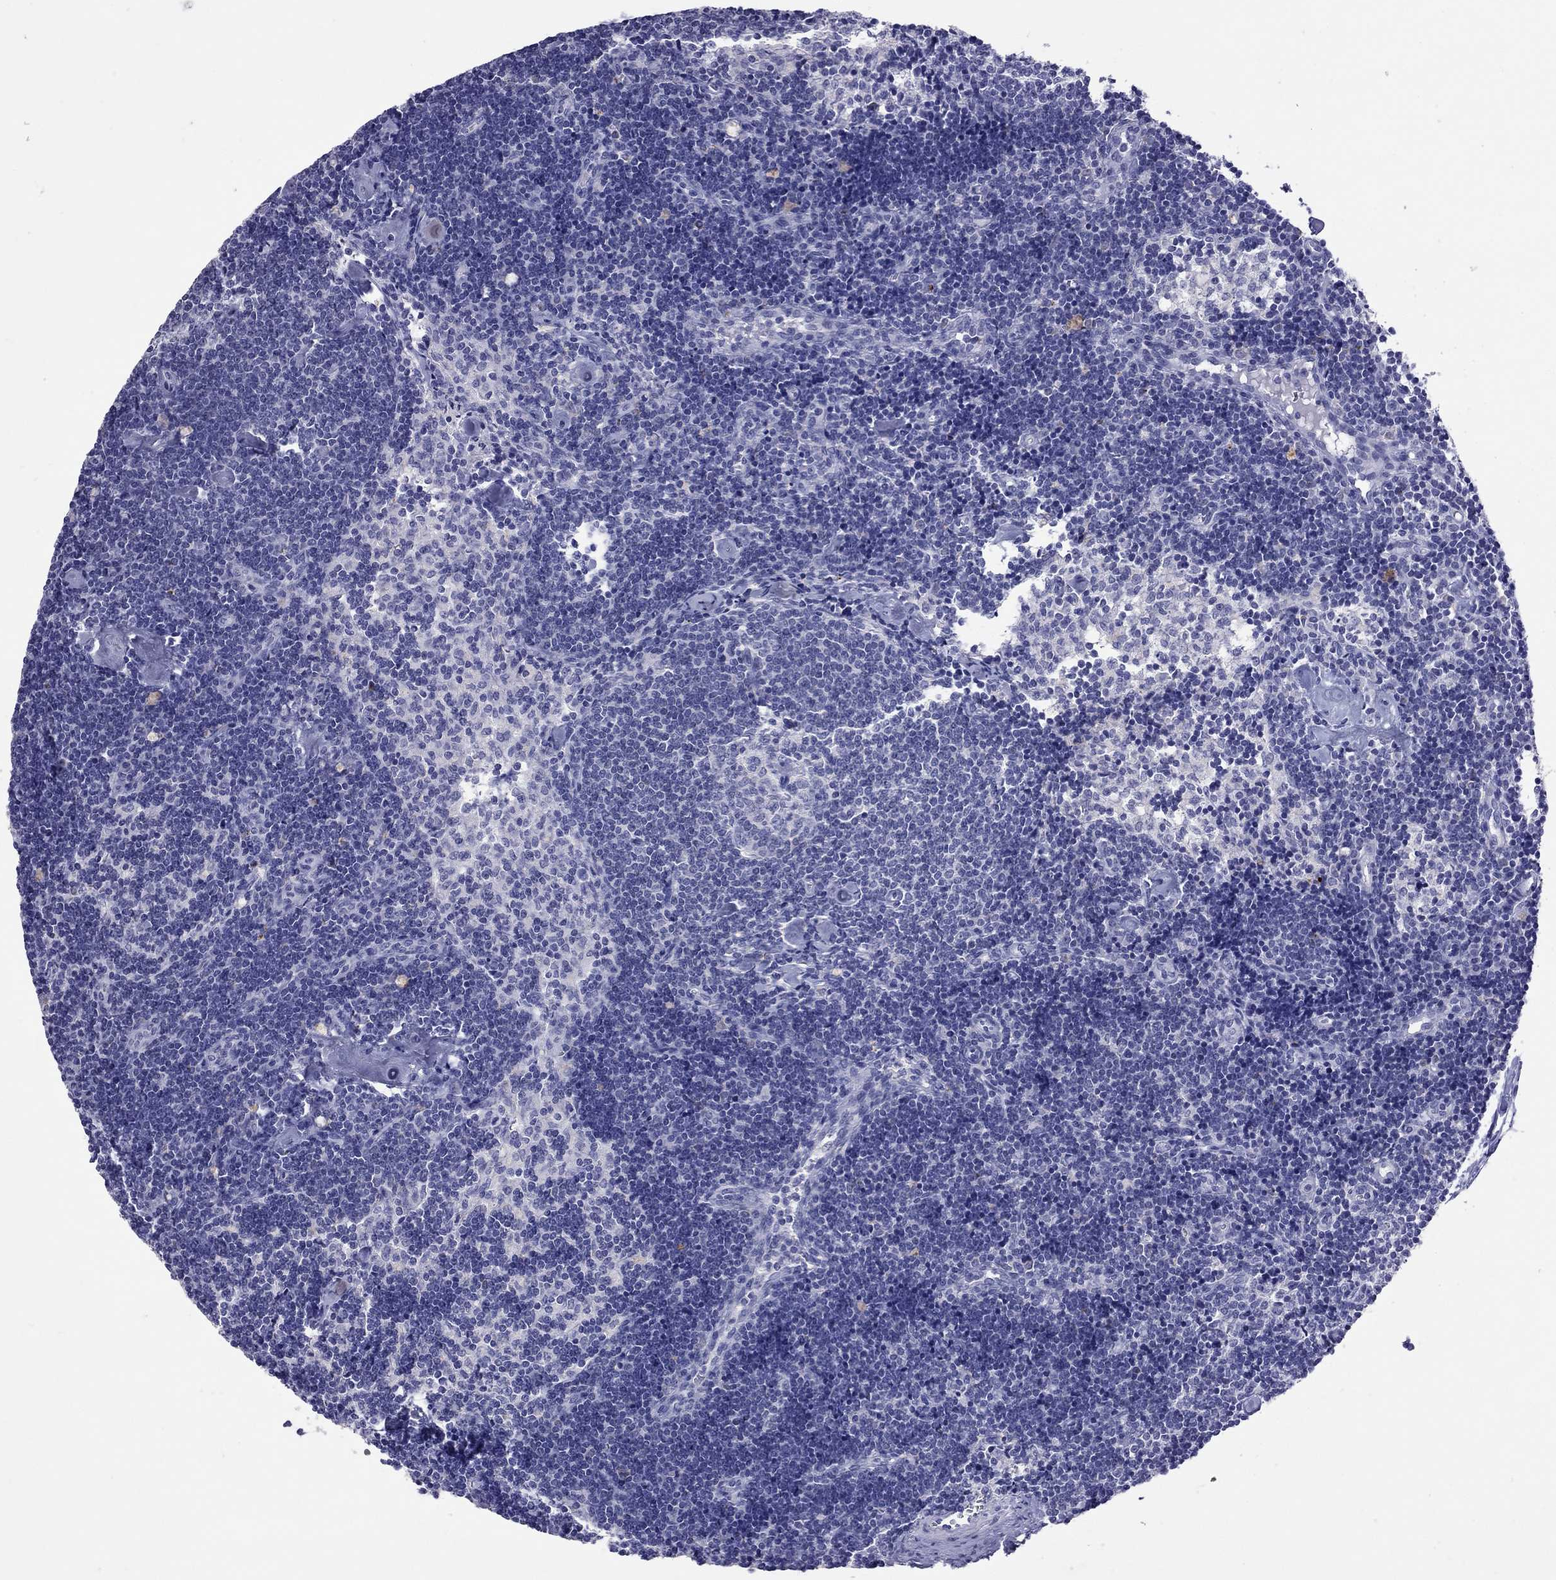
{"staining": {"intensity": "negative", "quantity": "none", "location": "none"}, "tissue": "lymph node", "cell_type": "Germinal center cells", "image_type": "normal", "snomed": [{"axis": "morphology", "description": "Normal tissue, NOS"}, {"axis": "topography", "description": "Lymph node"}], "caption": "Immunohistochemistry image of benign lymph node stained for a protein (brown), which shows no expression in germinal center cells.", "gene": "SLAMF1", "patient": {"sex": "female", "age": 42}}